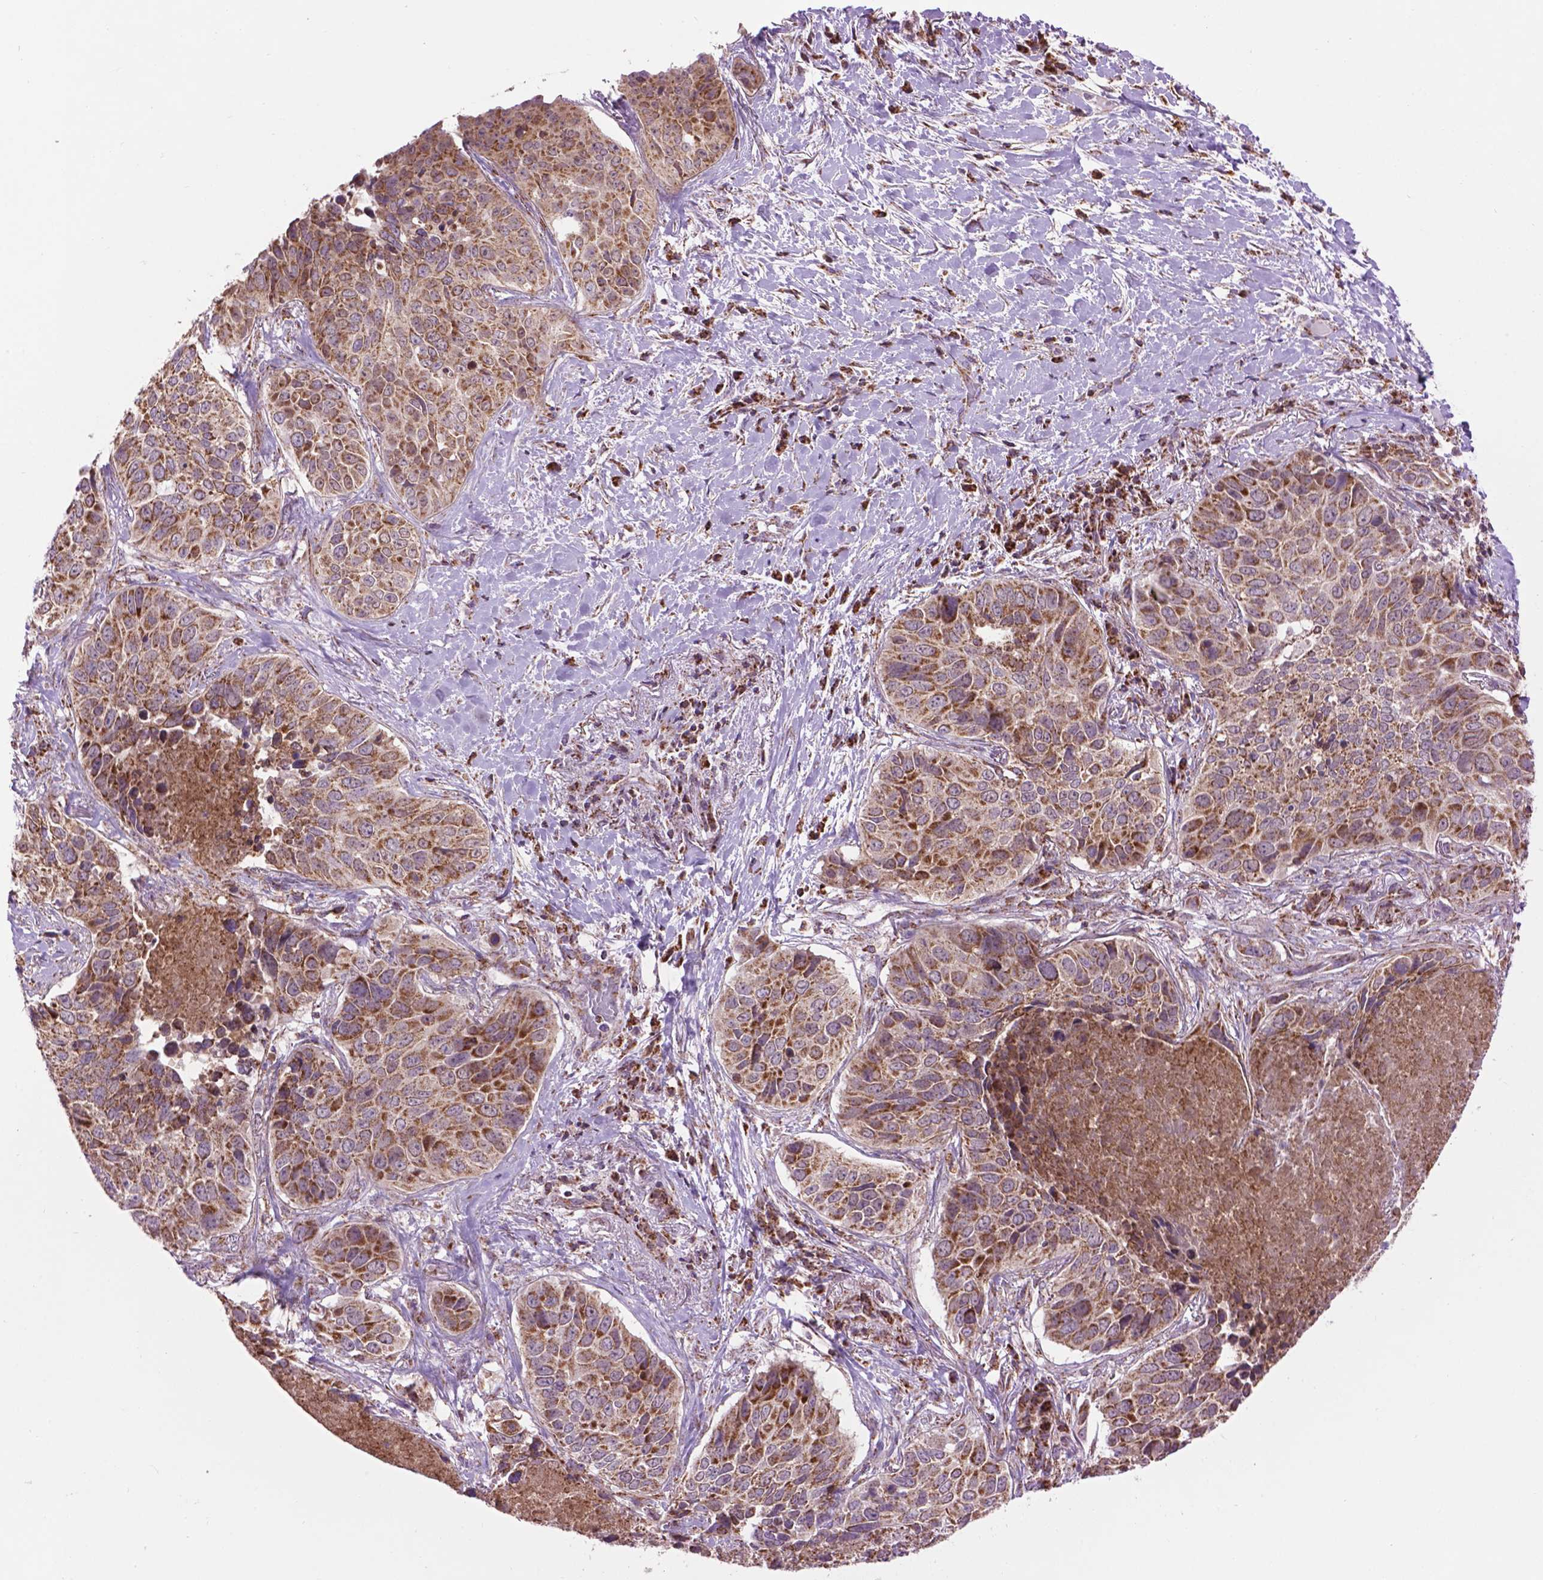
{"staining": {"intensity": "strong", "quantity": ">75%", "location": "cytoplasmic/membranous"}, "tissue": "lung cancer", "cell_type": "Tumor cells", "image_type": "cancer", "snomed": [{"axis": "morphology", "description": "Normal tissue, NOS"}, {"axis": "morphology", "description": "Squamous cell carcinoma, NOS"}, {"axis": "topography", "description": "Bronchus"}, {"axis": "topography", "description": "Lung"}], "caption": "Immunohistochemistry (DAB (3,3'-diaminobenzidine)) staining of lung cancer (squamous cell carcinoma) exhibits strong cytoplasmic/membranous protein positivity in about >75% of tumor cells. Nuclei are stained in blue.", "gene": "PYCR3", "patient": {"sex": "male", "age": 64}}